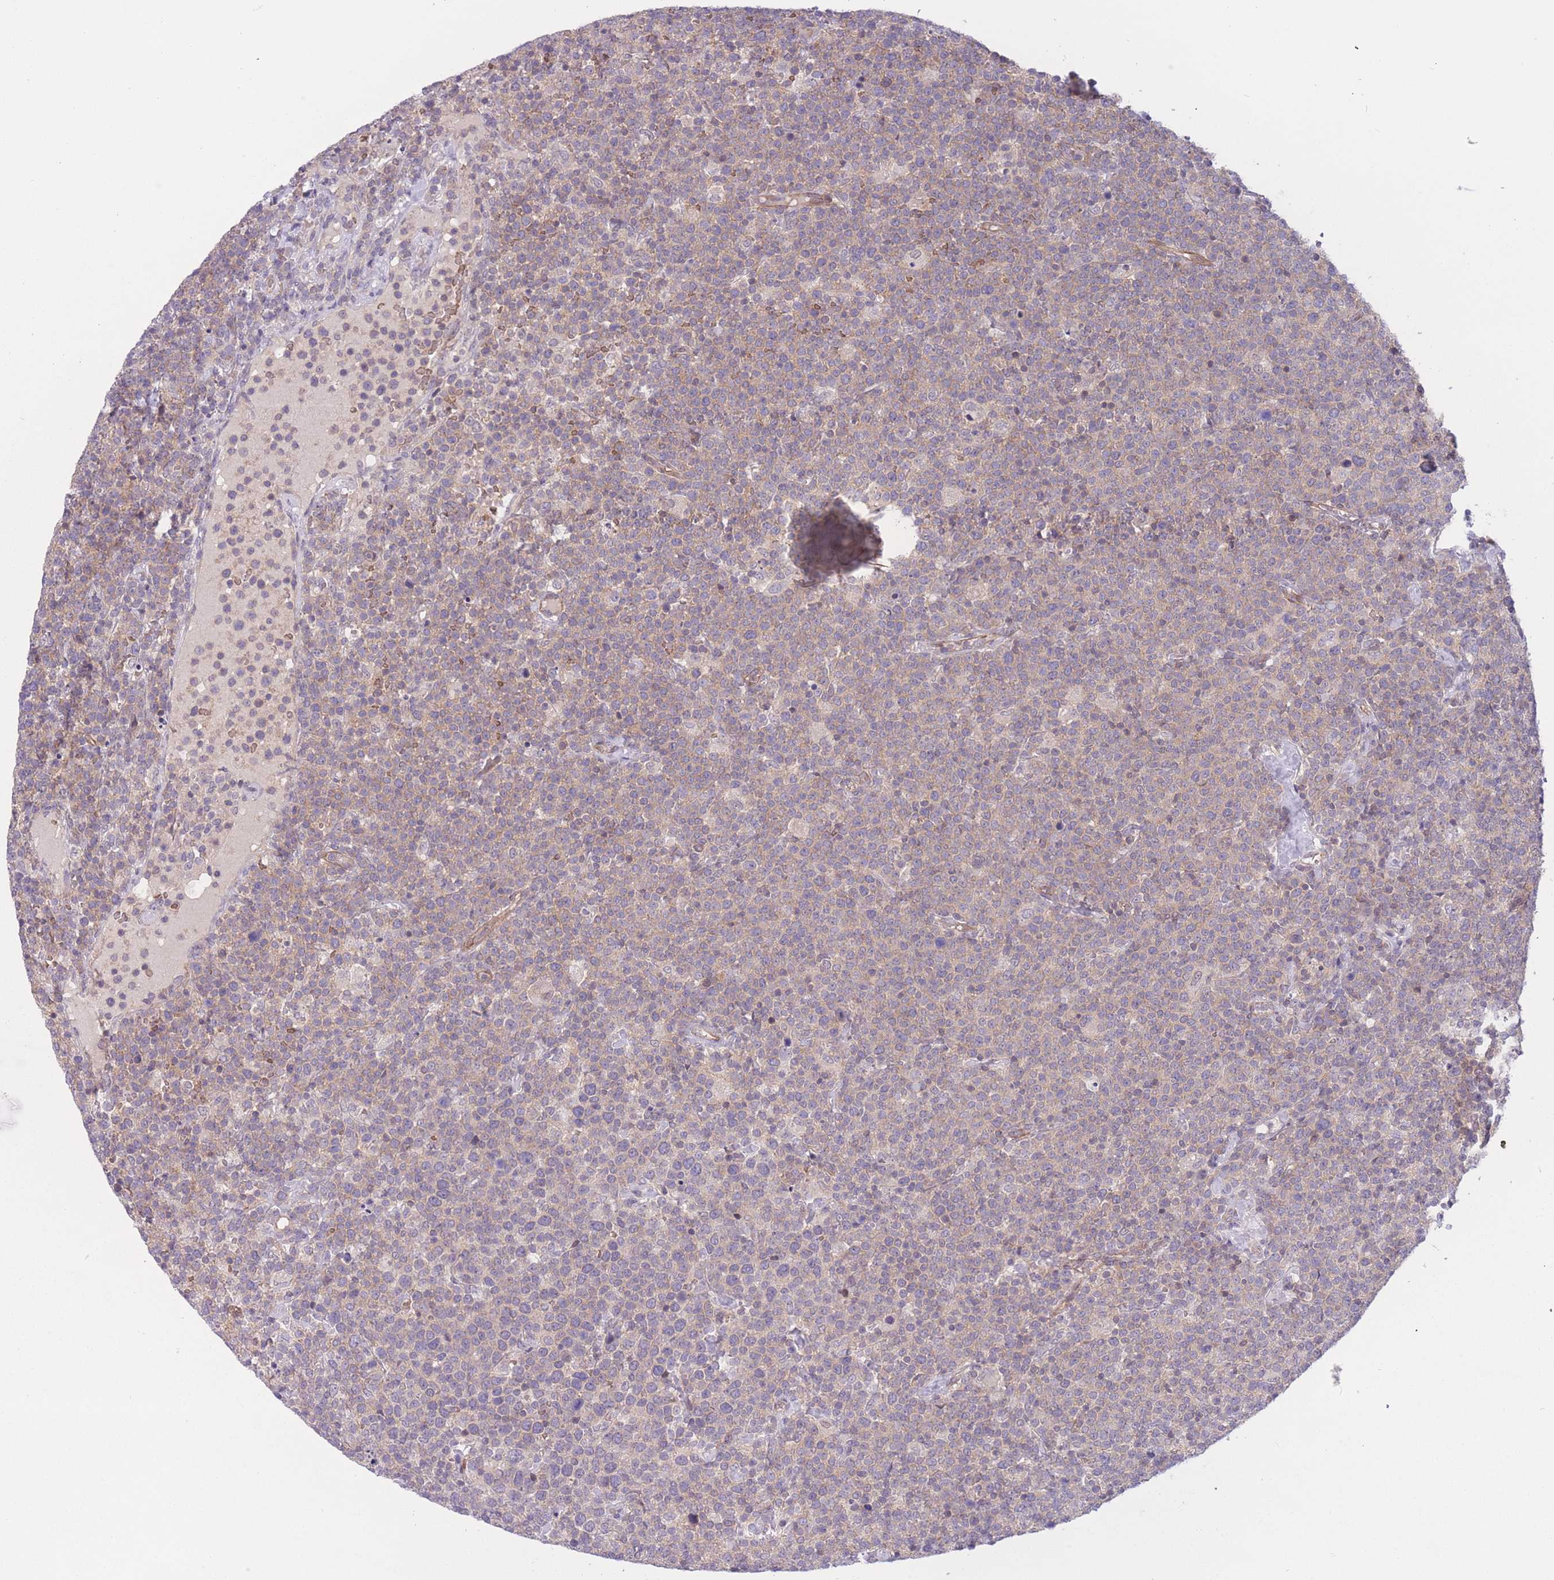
{"staining": {"intensity": "weak", "quantity": "25%-75%", "location": "cytoplasmic/membranous"}, "tissue": "lymphoma", "cell_type": "Tumor cells", "image_type": "cancer", "snomed": [{"axis": "morphology", "description": "Malignant lymphoma, non-Hodgkin's type, High grade"}, {"axis": "topography", "description": "Lymph node"}], "caption": "Immunohistochemical staining of malignant lymphoma, non-Hodgkin's type (high-grade) reveals weak cytoplasmic/membranous protein expression in approximately 25%-75% of tumor cells.", "gene": "FUT5", "patient": {"sex": "male", "age": 61}}